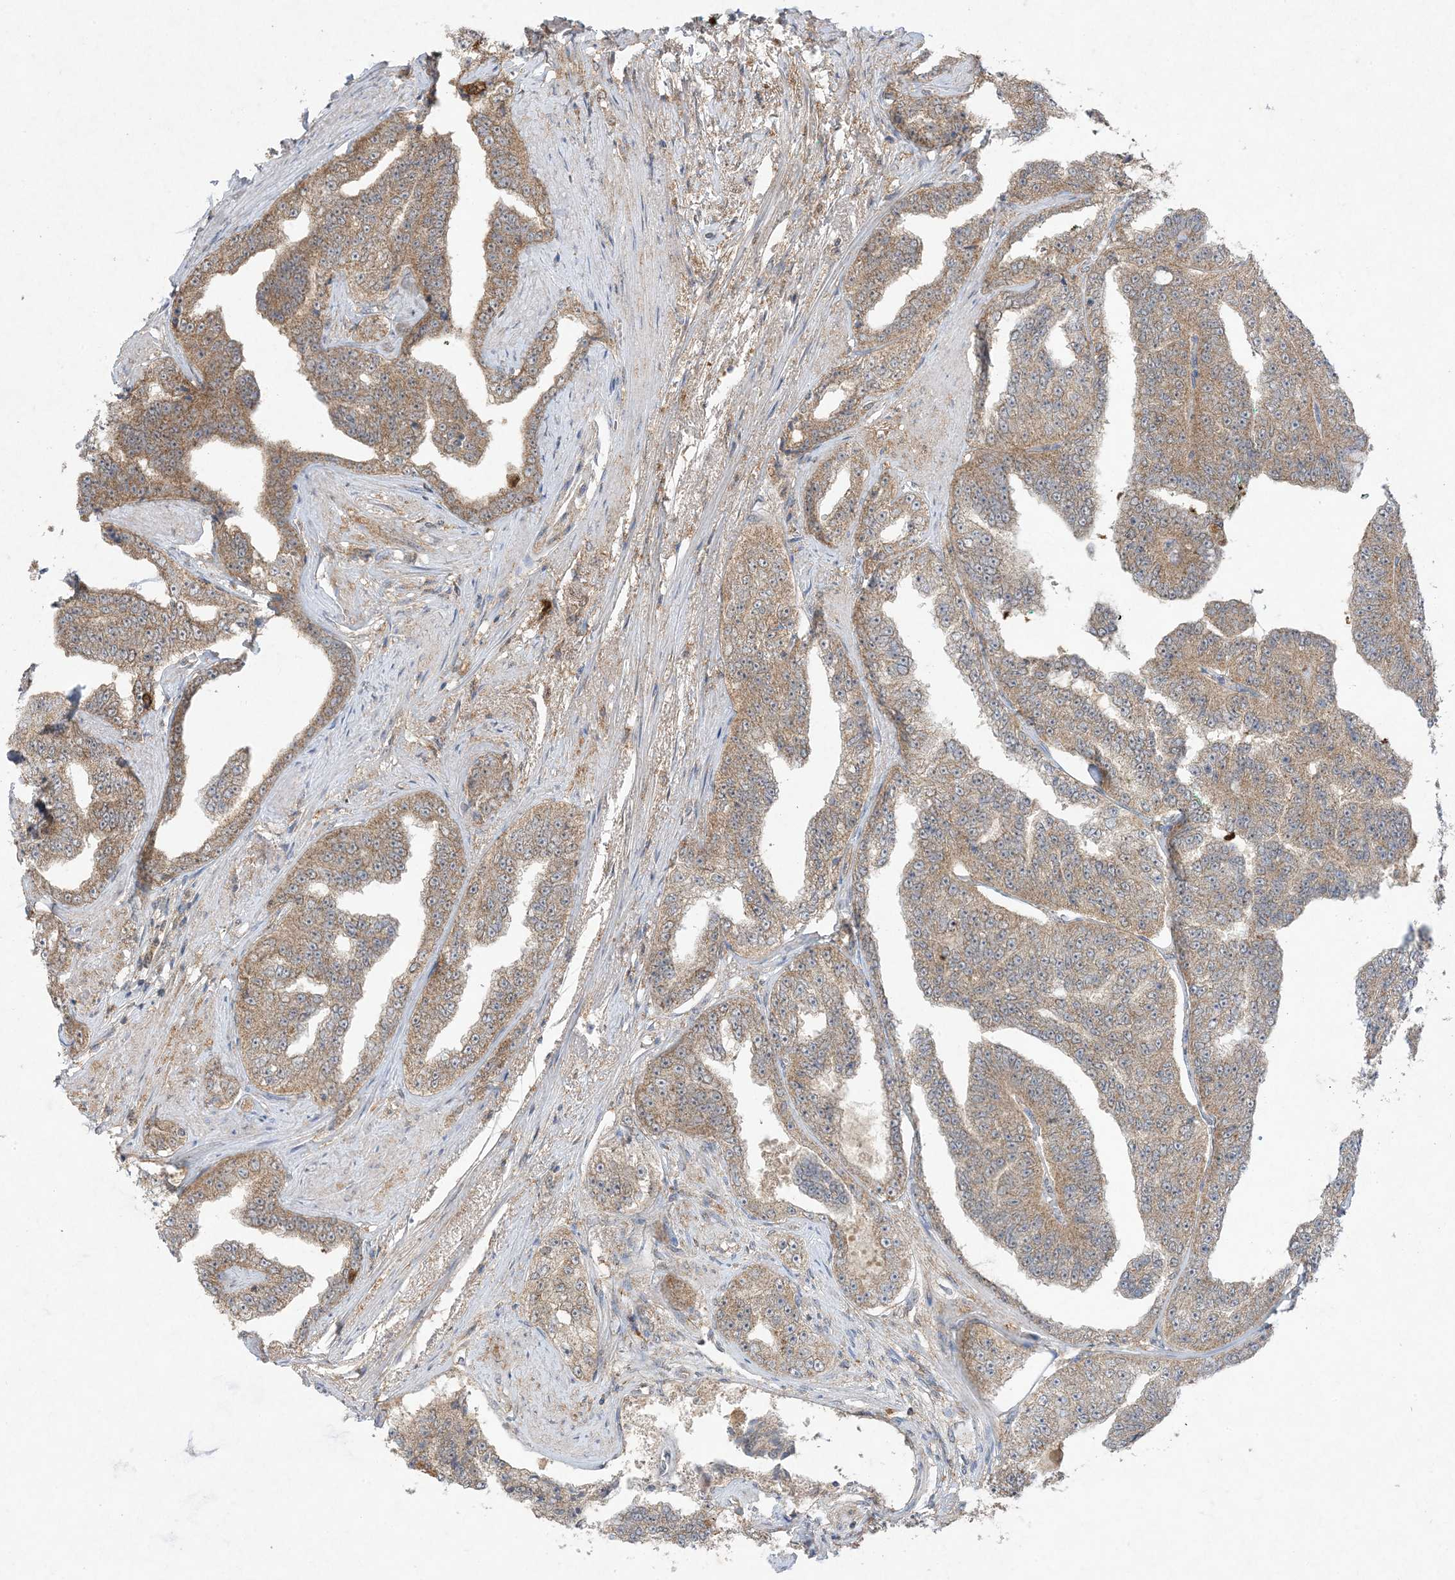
{"staining": {"intensity": "moderate", "quantity": ">75%", "location": "cytoplasmic/membranous"}, "tissue": "prostate cancer", "cell_type": "Tumor cells", "image_type": "cancer", "snomed": [{"axis": "morphology", "description": "Adenocarcinoma, High grade"}, {"axis": "topography", "description": "Prostate"}], "caption": "Moderate cytoplasmic/membranous expression for a protein is identified in about >75% of tumor cells of prostate cancer using immunohistochemistry (IHC).", "gene": "UBE2C", "patient": {"sex": "male", "age": 71}}